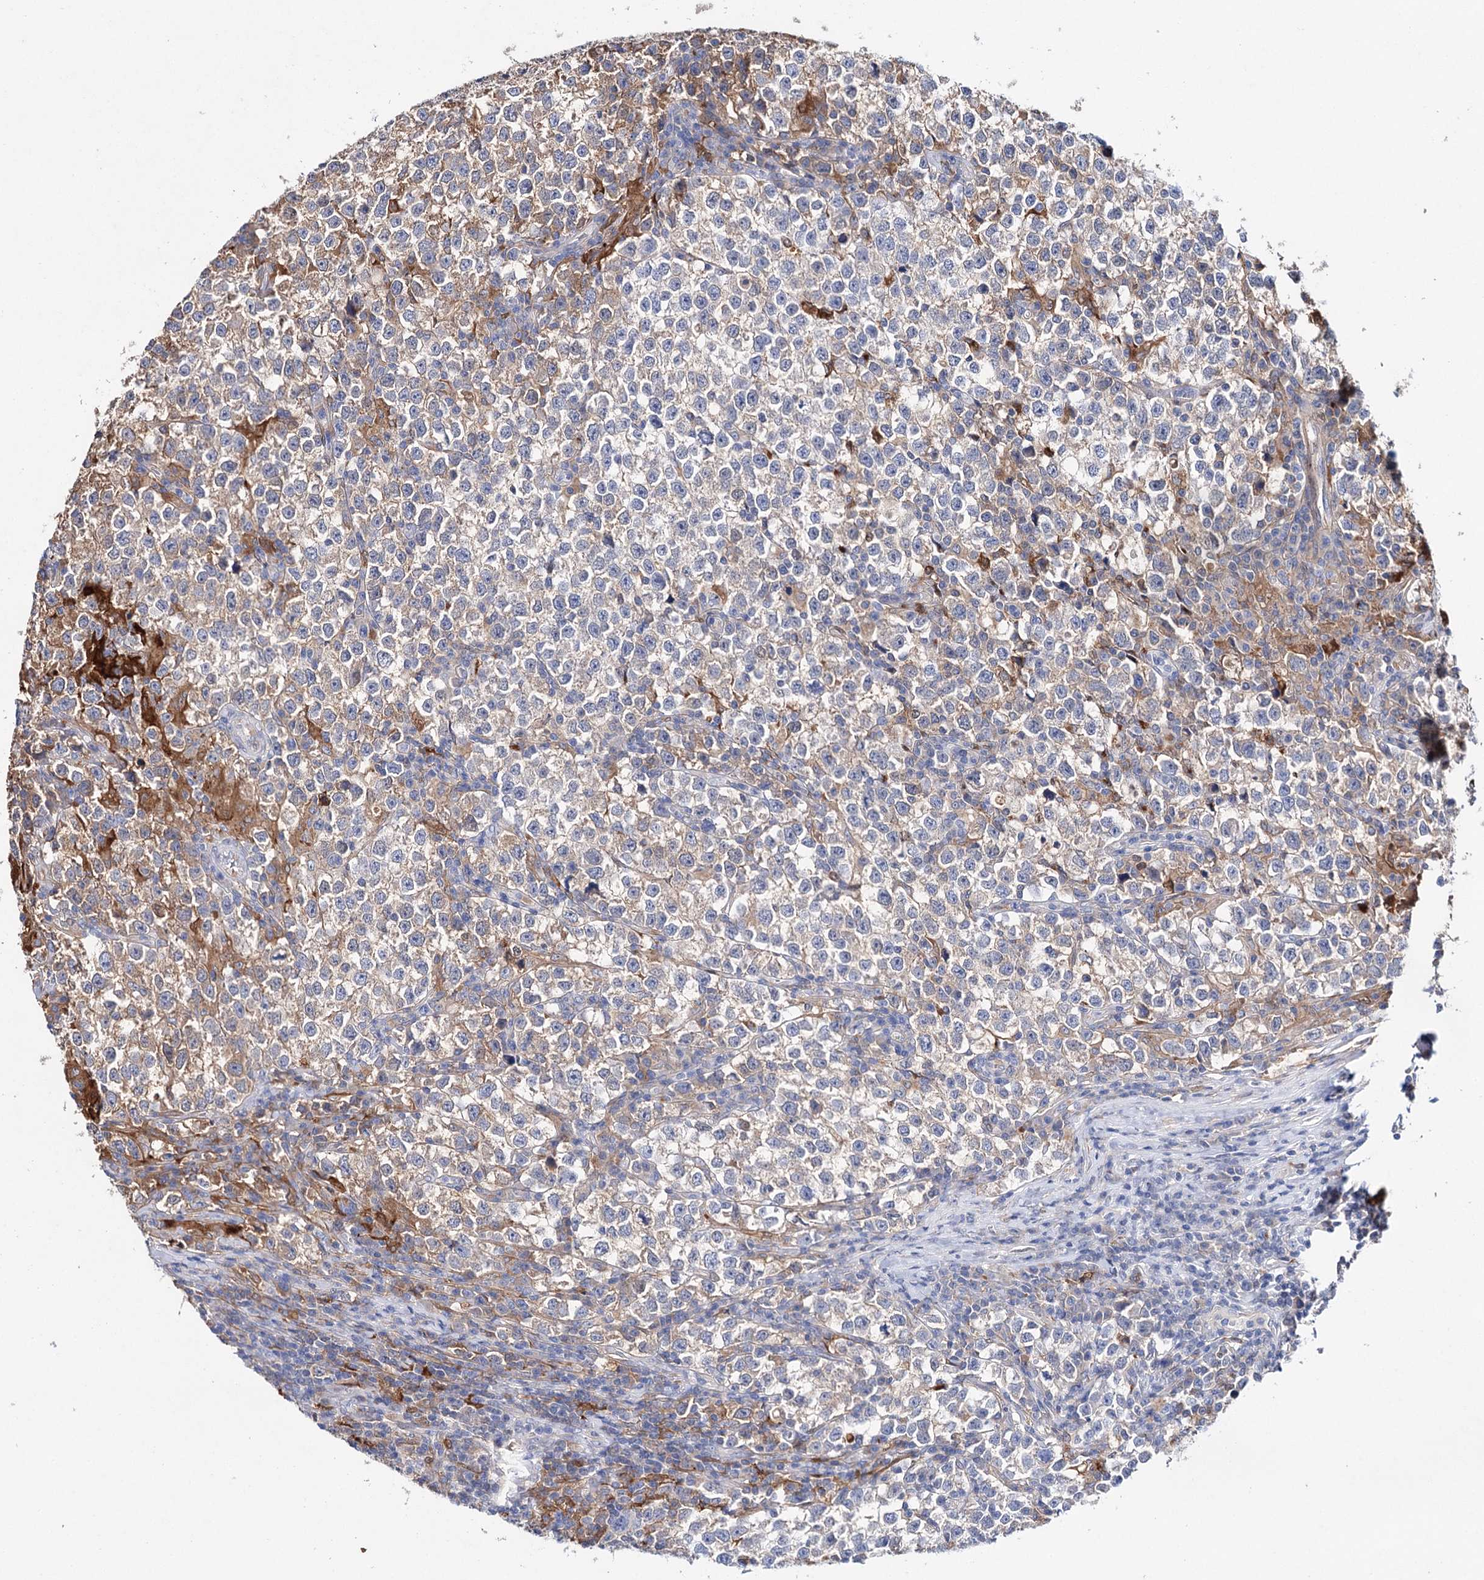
{"staining": {"intensity": "weak", "quantity": "<25%", "location": "cytoplasmic/membranous"}, "tissue": "testis cancer", "cell_type": "Tumor cells", "image_type": "cancer", "snomed": [{"axis": "morphology", "description": "Normal tissue, NOS"}, {"axis": "morphology", "description": "Seminoma, NOS"}, {"axis": "topography", "description": "Testis"}], "caption": "There is no significant staining in tumor cells of testis cancer.", "gene": "CFAP46", "patient": {"sex": "male", "age": 43}}